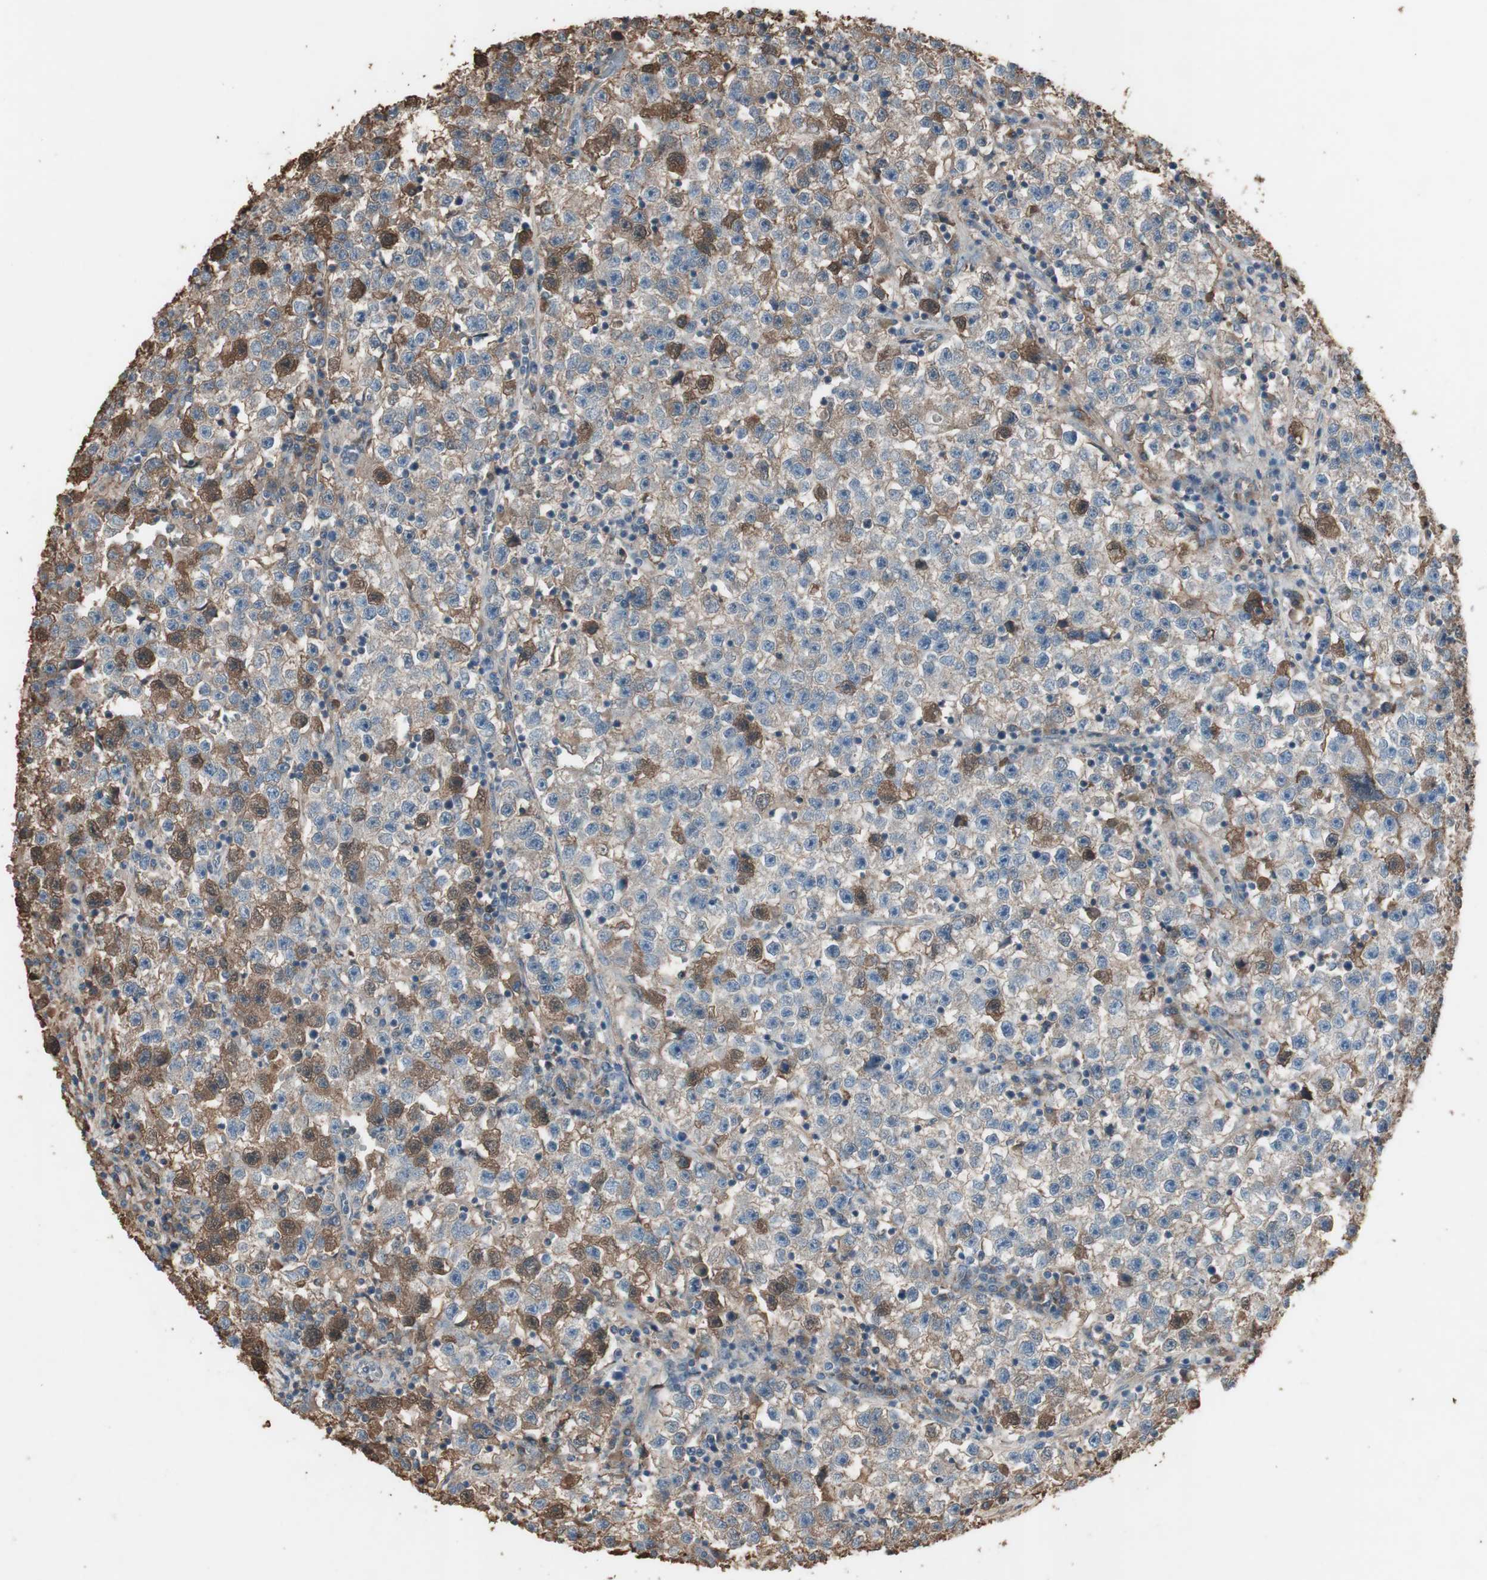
{"staining": {"intensity": "moderate", "quantity": "25%-75%", "location": "cytoplasmic/membranous"}, "tissue": "testis cancer", "cell_type": "Tumor cells", "image_type": "cancer", "snomed": [{"axis": "morphology", "description": "Seminoma, NOS"}, {"axis": "topography", "description": "Testis"}], "caption": "Protein staining of testis seminoma tissue reveals moderate cytoplasmic/membranous staining in approximately 25%-75% of tumor cells.", "gene": "MMP14", "patient": {"sex": "male", "age": 22}}